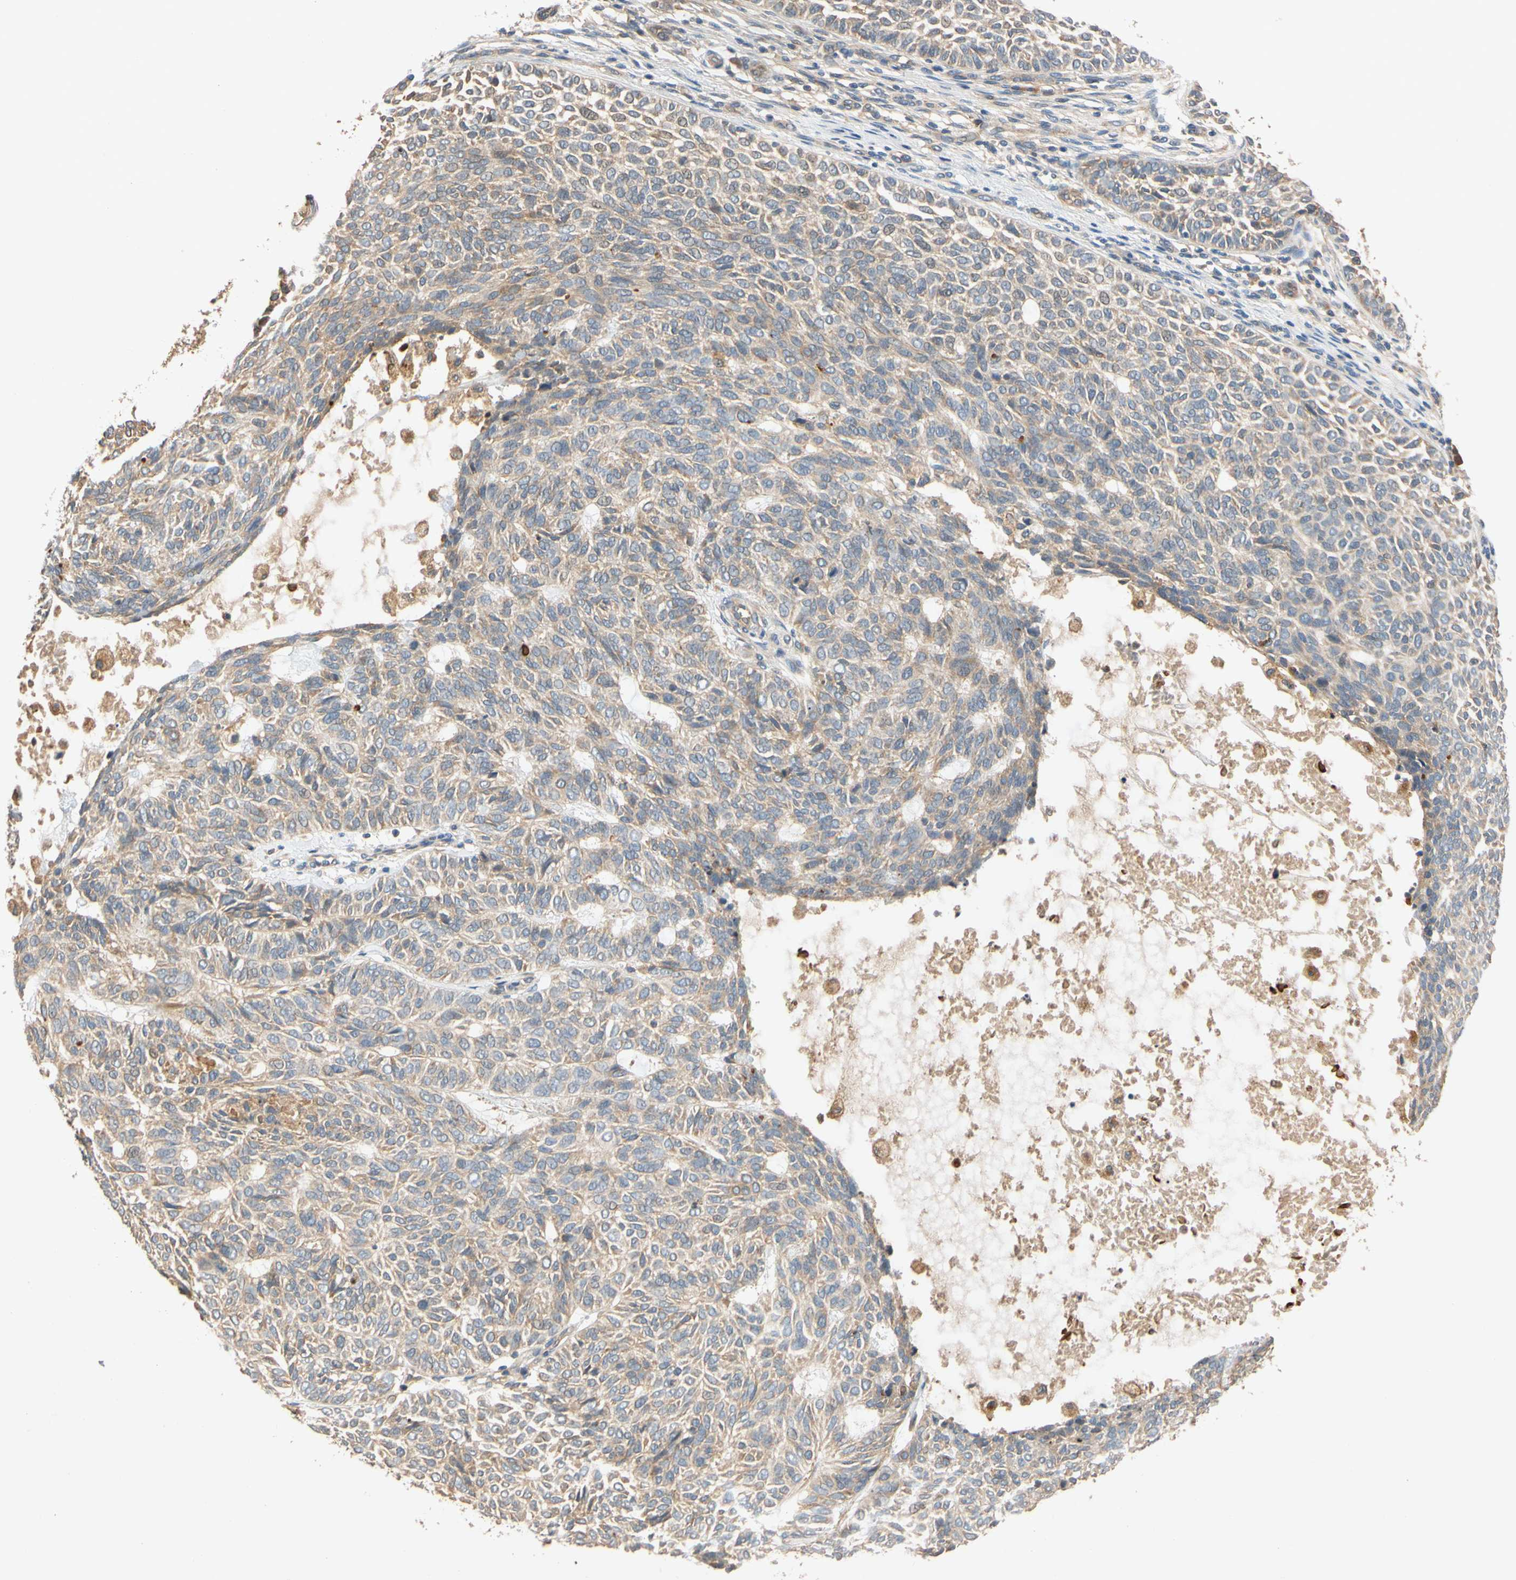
{"staining": {"intensity": "weak", "quantity": "25%-75%", "location": "cytoplasmic/membranous"}, "tissue": "skin cancer", "cell_type": "Tumor cells", "image_type": "cancer", "snomed": [{"axis": "morphology", "description": "Basal cell carcinoma"}, {"axis": "topography", "description": "Skin"}], "caption": "An image of skin basal cell carcinoma stained for a protein exhibits weak cytoplasmic/membranous brown staining in tumor cells.", "gene": "USP46", "patient": {"sex": "male", "age": 87}}